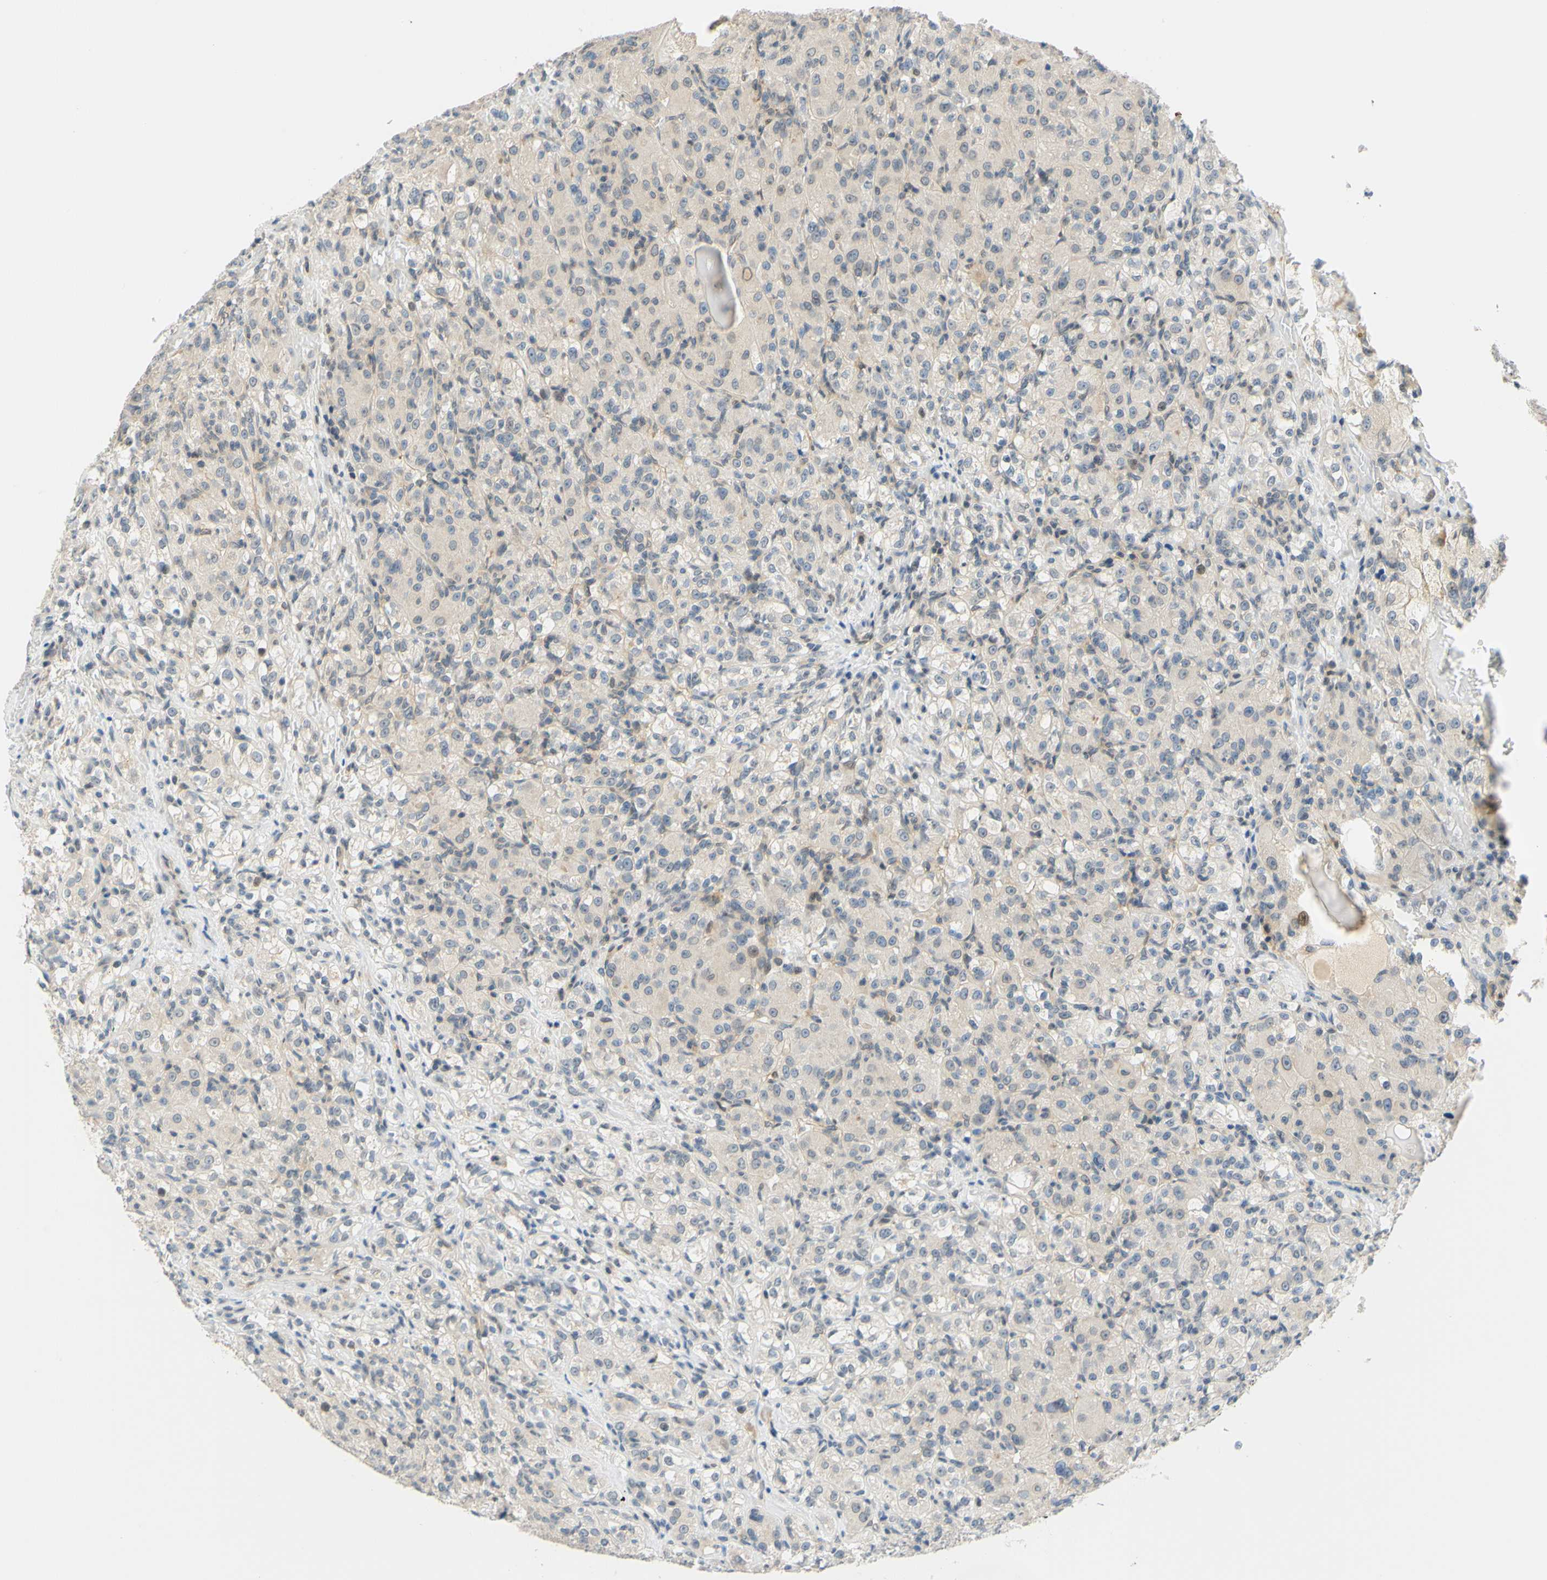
{"staining": {"intensity": "weak", "quantity": "25%-75%", "location": "cytoplasmic/membranous"}, "tissue": "renal cancer", "cell_type": "Tumor cells", "image_type": "cancer", "snomed": [{"axis": "morphology", "description": "Adenocarcinoma, NOS"}, {"axis": "topography", "description": "Kidney"}], "caption": "Approximately 25%-75% of tumor cells in renal adenocarcinoma show weak cytoplasmic/membranous protein expression as visualized by brown immunohistochemical staining.", "gene": "C2CD2L", "patient": {"sex": "male", "age": 61}}